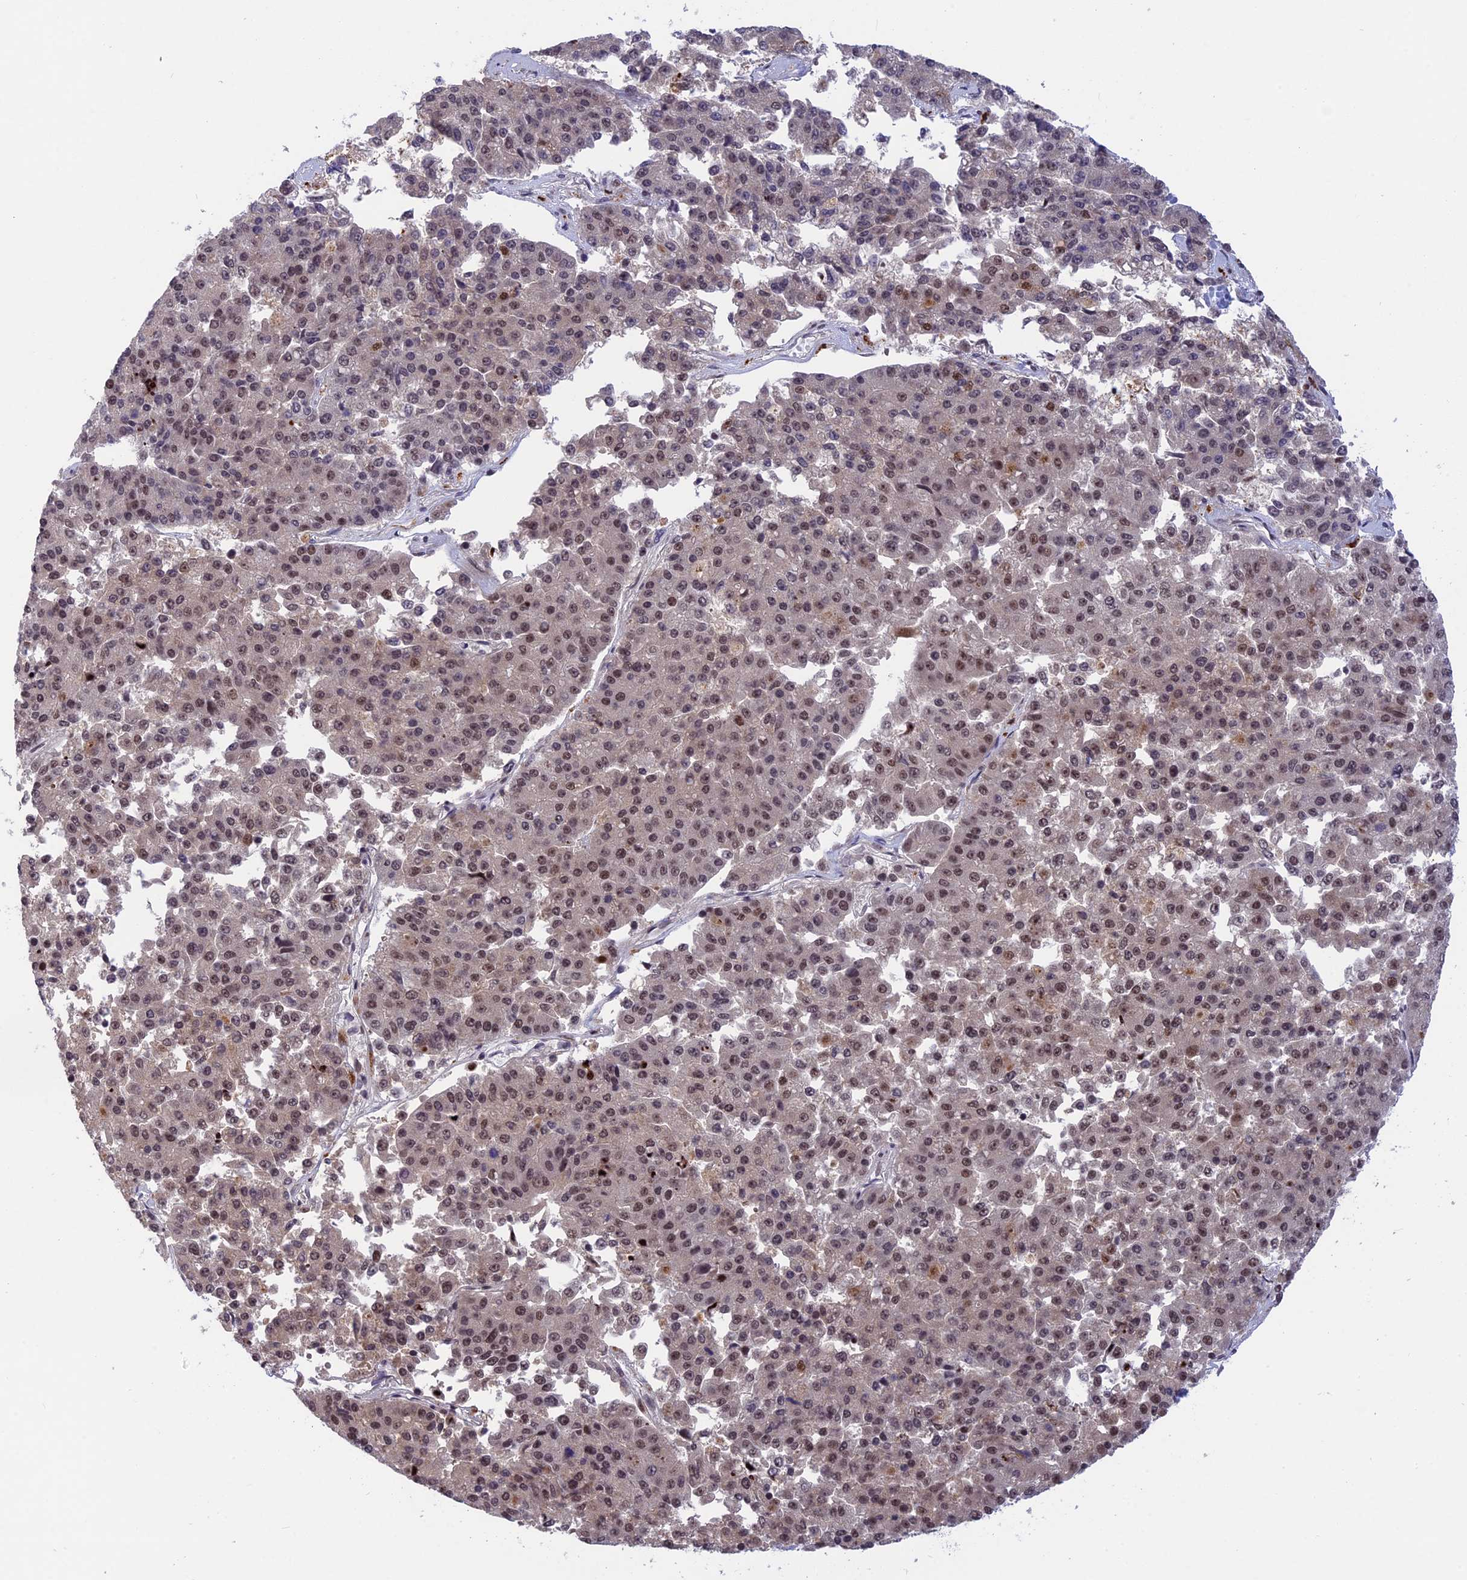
{"staining": {"intensity": "moderate", "quantity": "25%-75%", "location": "nuclear"}, "tissue": "pancreatic cancer", "cell_type": "Tumor cells", "image_type": "cancer", "snomed": [{"axis": "morphology", "description": "Adenocarcinoma, NOS"}, {"axis": "topography", "description": "Pancreas"}], "caption": "Pancreatic adenocarcinoma stained with a protein marker reveals moderate staining in tumor cells.", "gene": "POLR2C", "patient": {"sex": "male", "age": 50}}